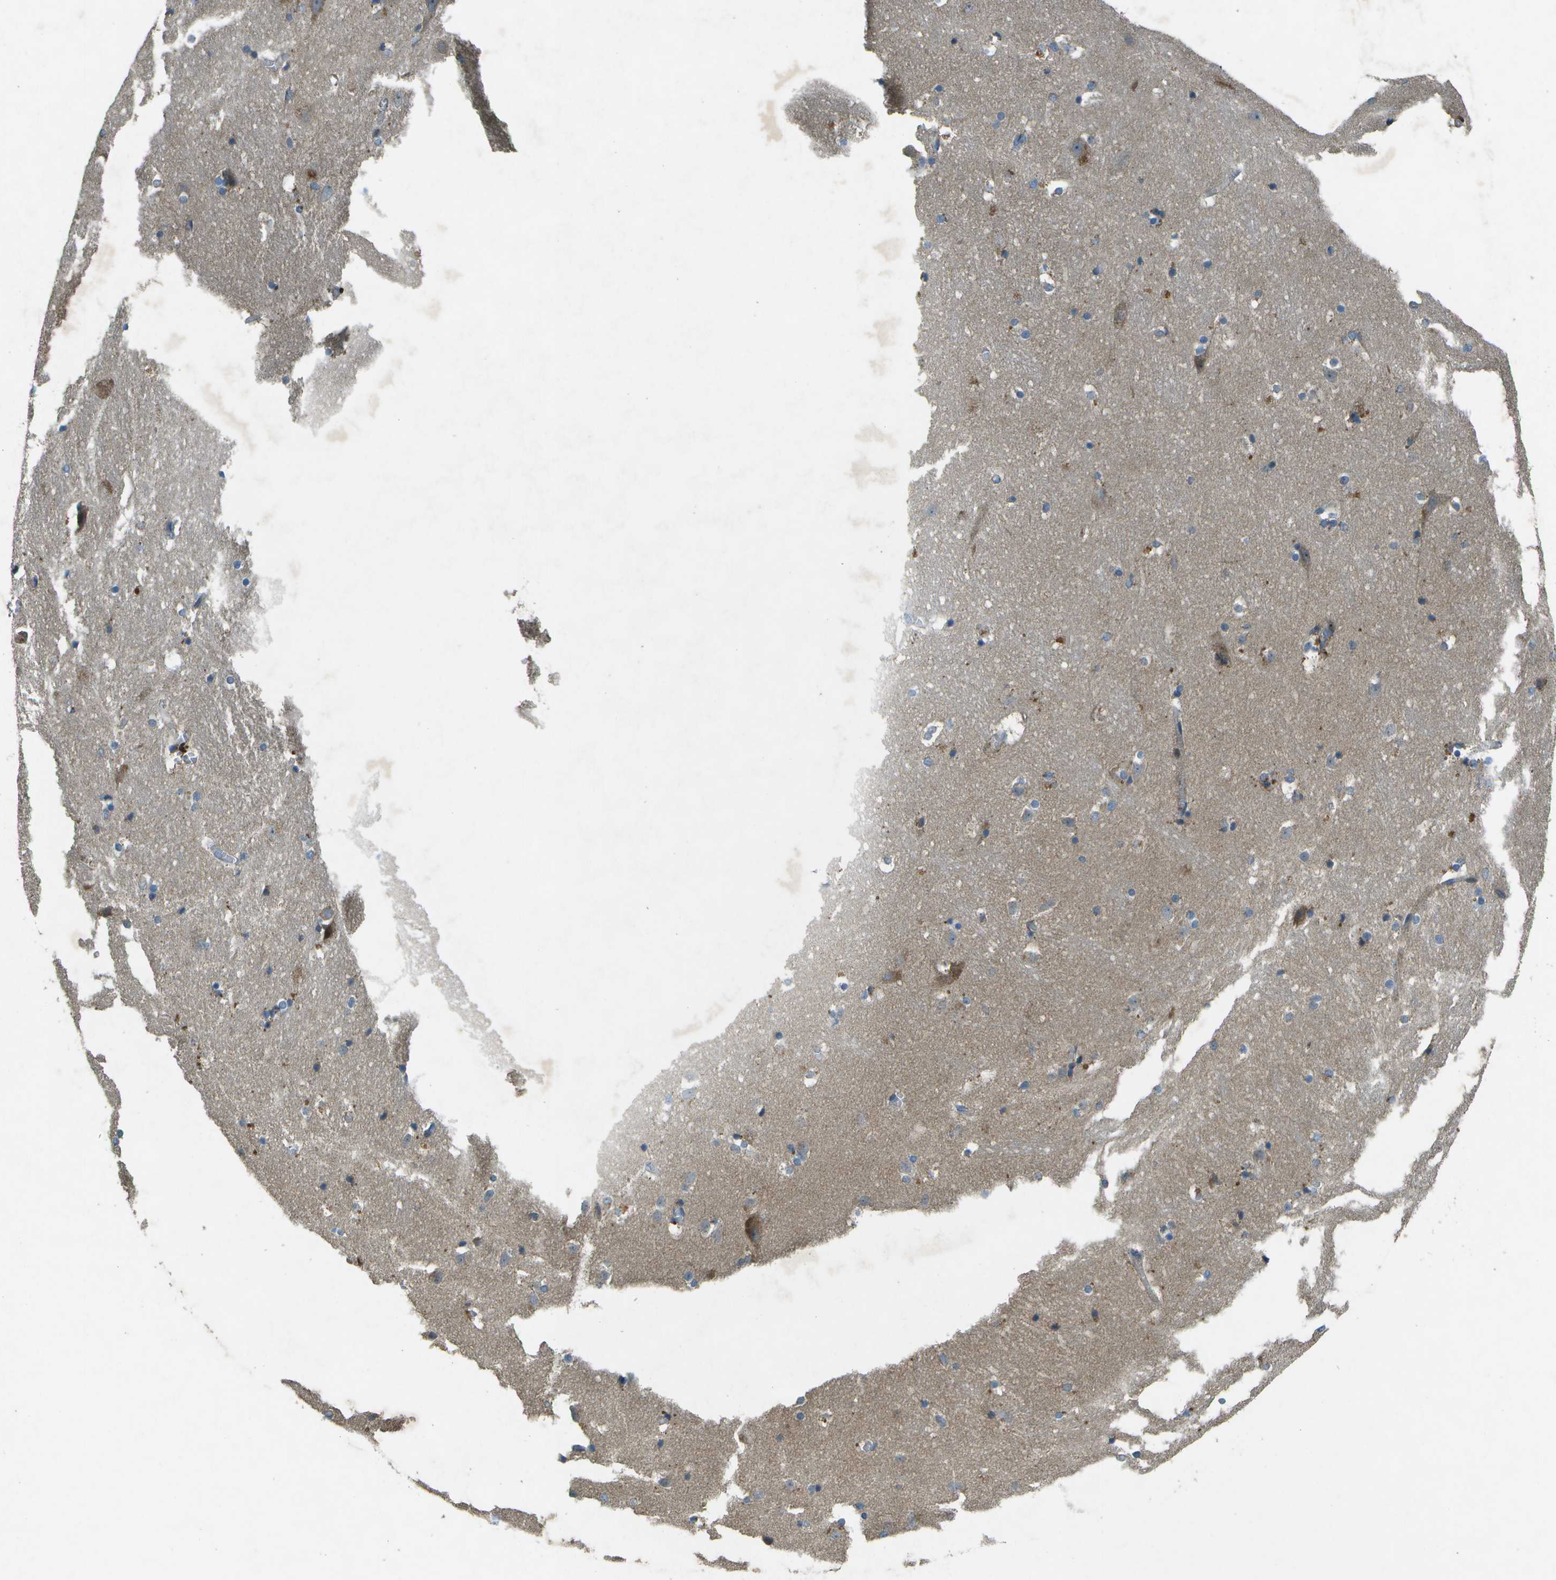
{"staining": {"intensity": "strong", "quantity": "<25%", "location": "cytoplasmic/membranous"}, "tissue": "hippocampus", "cell_type": "Glial cells", "image_type": "normal", "snomed": [{"axis": "morphology", "description": "Normal tissue, NOS"}, {"axis": "topography", "description": "Hippocampus"}], "caption": "Protein staining by IHC shows strong cytoplasmic/membranous positivity in approximately <25% of glial cells in benign hippocampus. (Stains: DAB in brown, nuclei in blue, Microscopy: brightfield microscopy at high magnification).", "gene": "PXYLP1", "patient": {"sex": "male", "age": 45}}